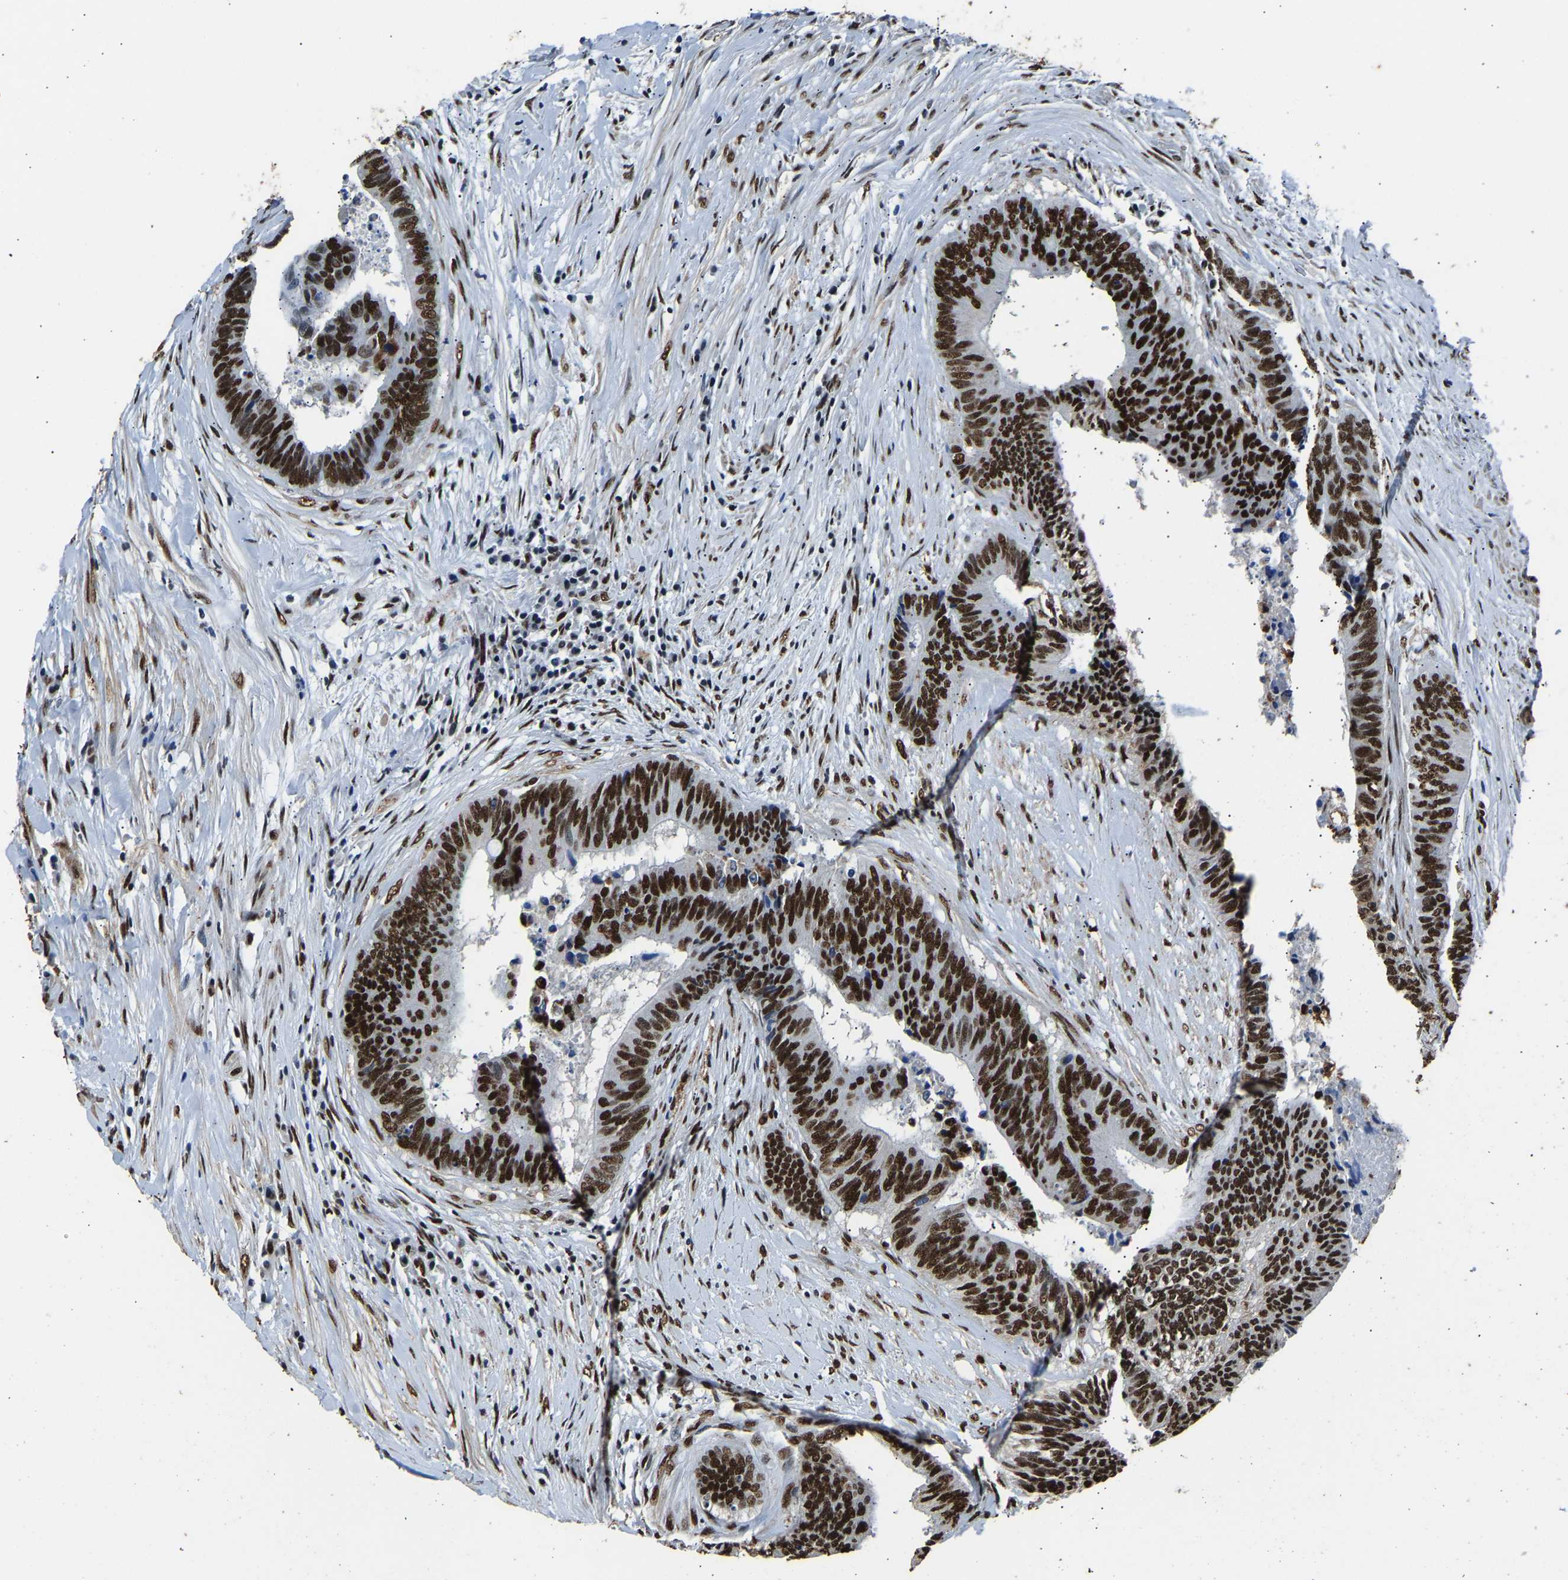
{"staining": {"intensity": "strong", "quantity": ">75%", "location": "nuclear"}, "tissue": "colorectal cancer", "cell_type": "Tumor cells", "image_type": "cancer", "snomed": [{"axis": "morphology", "description": "Adenocarcinoma, NOS"}, {"axis": "topography", "description": "Rectum"}], "caption": "IHC histopathology image of adenocarcinoma (colorectal) stained for a protein (brown), which shows high levels of strong nuclear expression in approximately >75% of tumor cells.", "gene": "SAFB", "patient": {"sex": "male", "age": 72}}